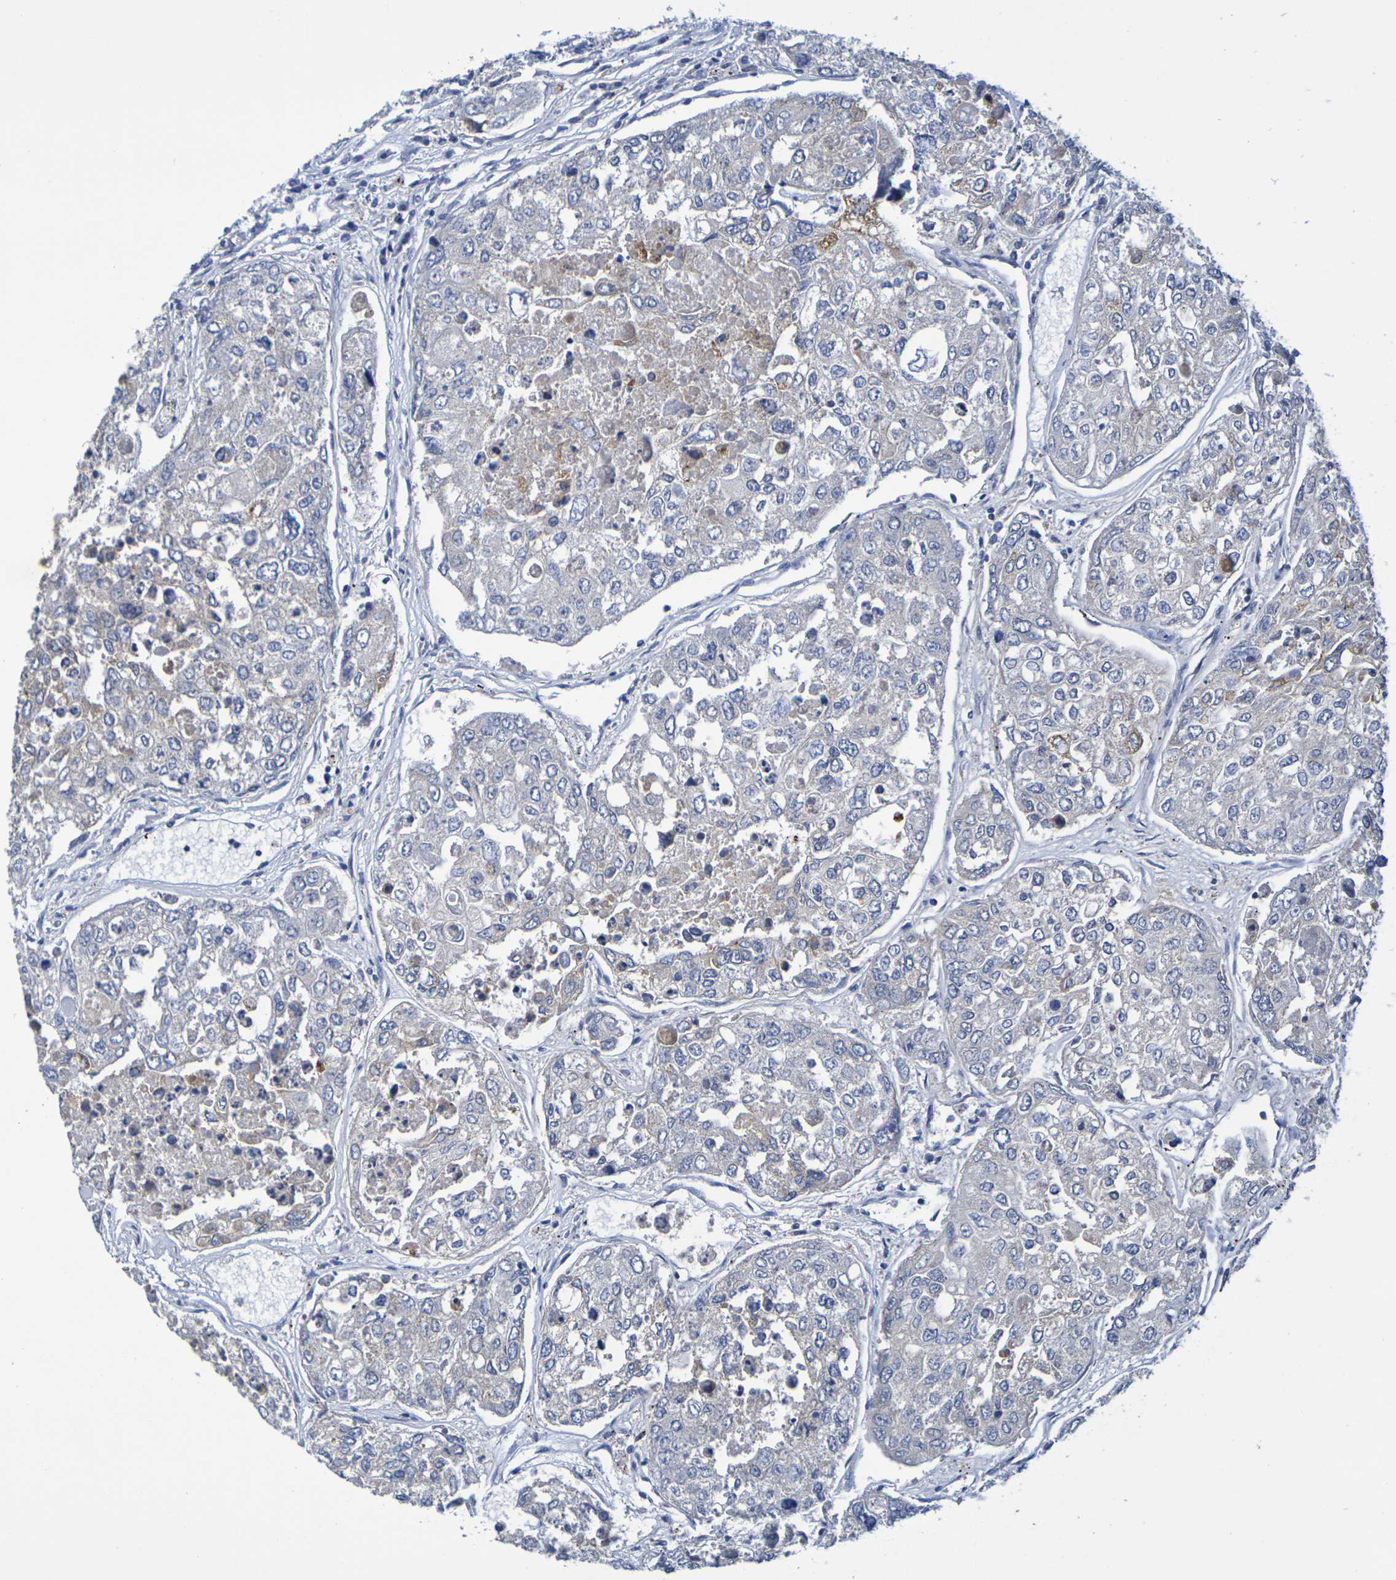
{"staining": {"intensity": "negative", "quantity": "none", "location": "none"}, "tissue": "urothelial cancer", "cell_type": "Tumor cells", "image_type": "cancer", "snomed": [{"axis": "morphology", "description": "Urothelial carcinoma, High grade"}, {"axis": "topography", "description": "Lymph node"}, {"axis": "topography", "description": "Urinary bladder"}], "caption": "Immunohistochemical staining of urothelial carcinoma (high-grade) demonstrates no significant staining in tumor cells.", "gene": "SDC4", "patient": {"sex": "male", "age": 51}}